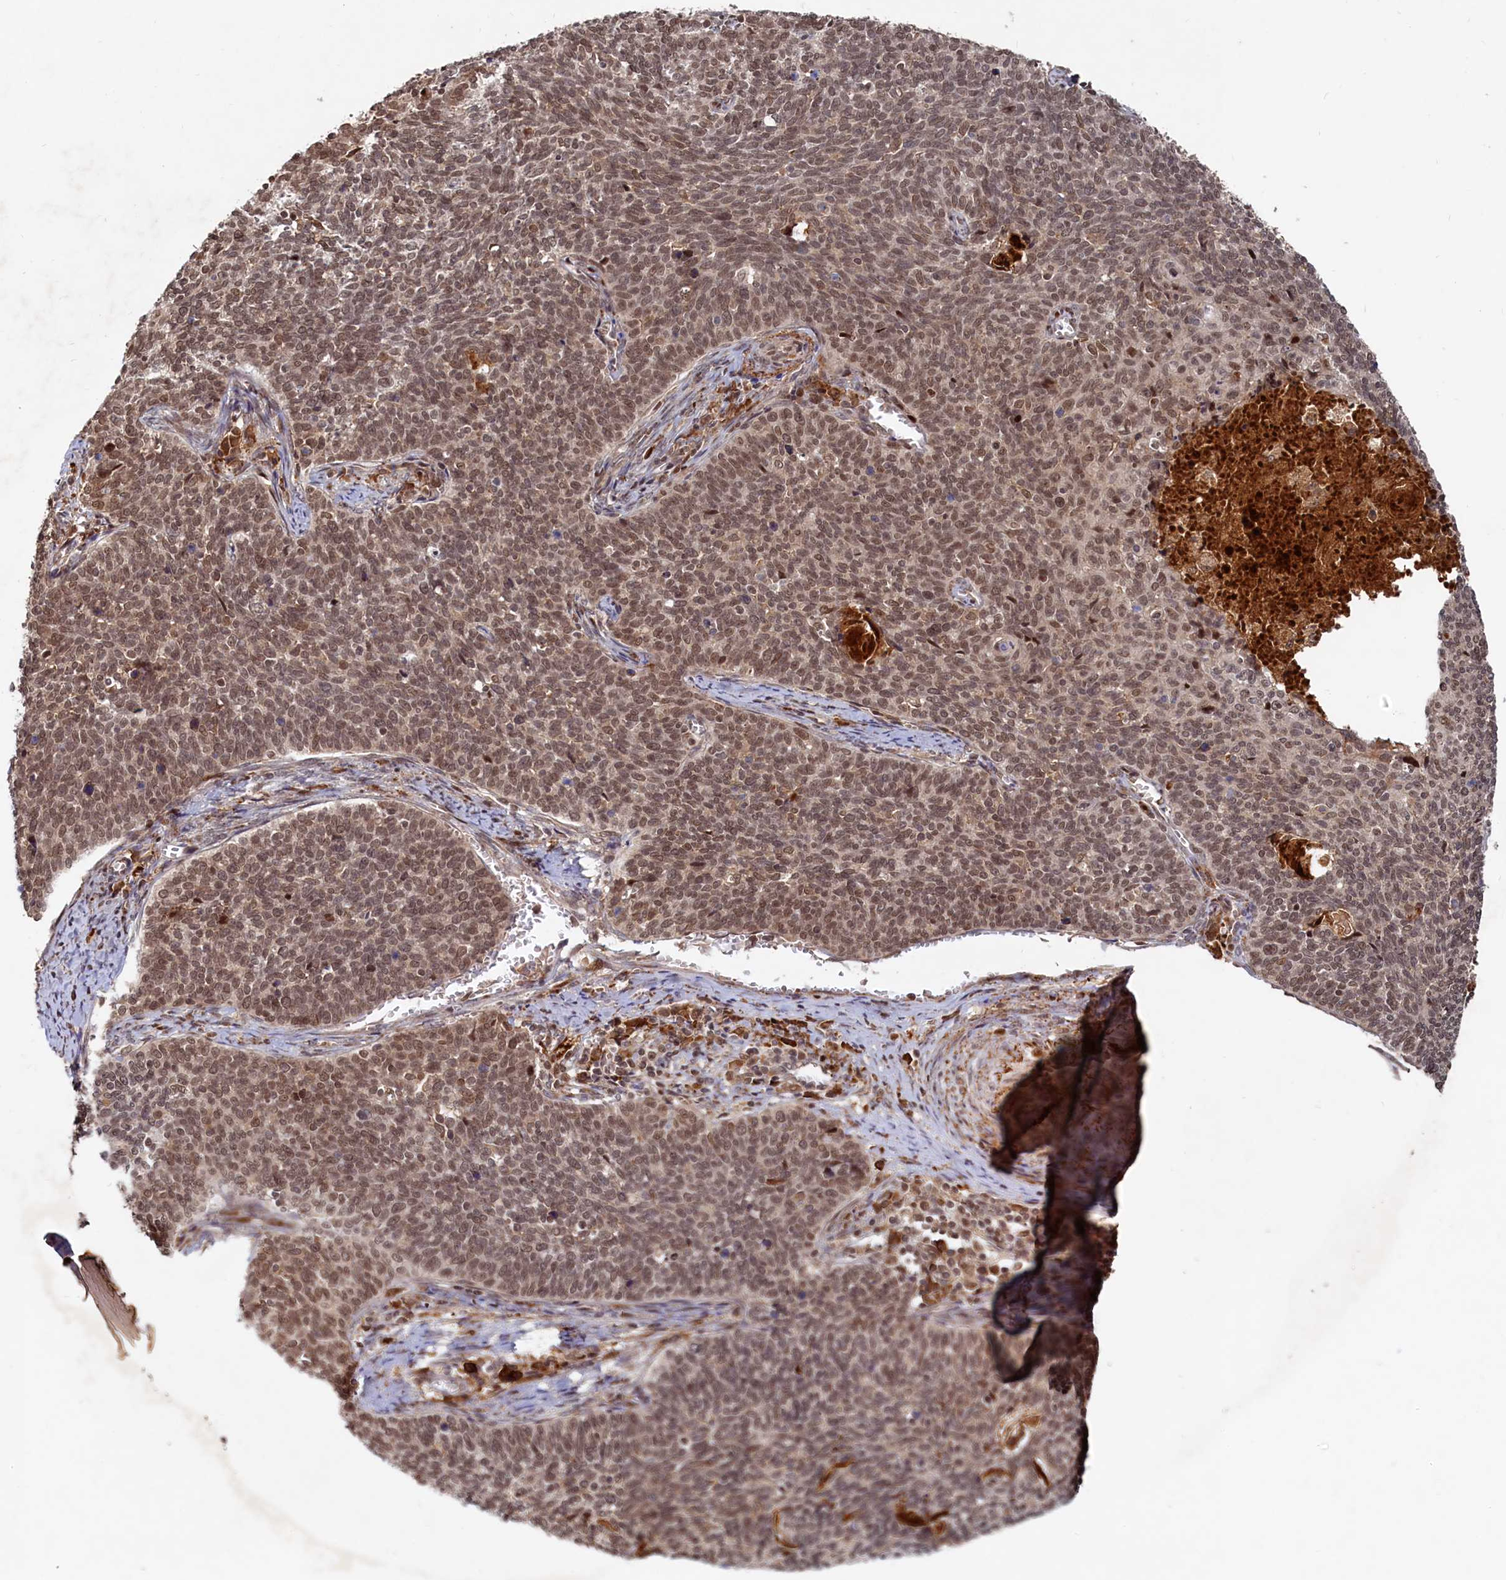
{"staining": {"intensity": "moderate", "quantity": ">75%", "location": "nuclear"}, "tissue": "cervical cancer", "cell_type": "Tumor cells", "image_type": "cancer", "snomed": [{"axis": "morphology", "description": "Squamous cell carcinoma, NOS"}, {"axis": "topography", "description": "Cervix"}], "caption": "Tumor cells exhibit medium levels of moderate nuclear staining in about >75% of cells in human squamous cell carcinoma (cervical).", "gene": "TRAPPC4", "patient": {"sex": "female", "age": 39}}